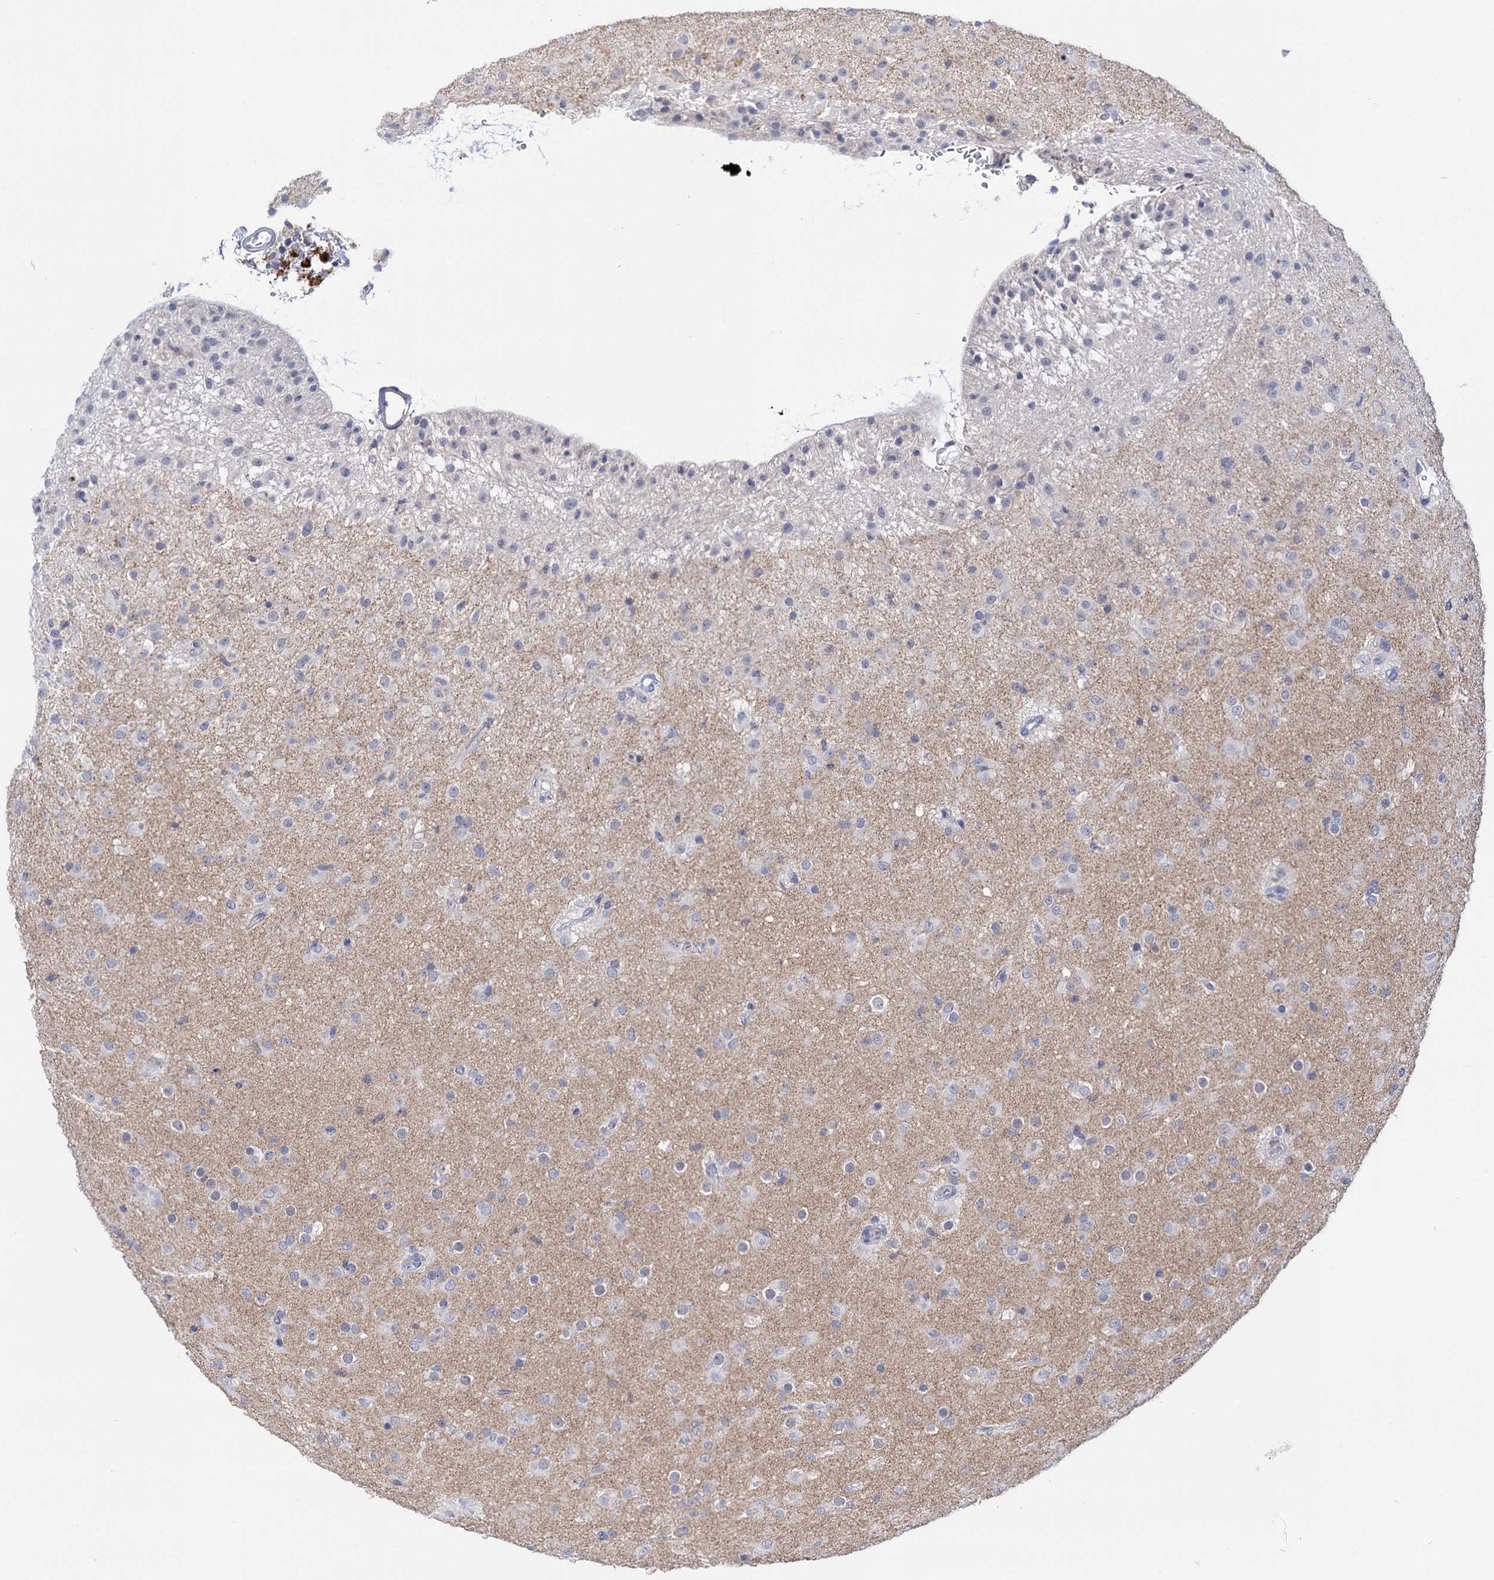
{"staining": {"intensity": "negative", "quantity": "none", "location": "none"}, "tissue": "glioma", "cell_type": "Tumor cells", "image_type": "cancer", "snomed": [{"axis": "morphology", "description": "Glioma, malignant, Low grade"}, {"axis": "topography", "description": "Brain"}], "caption": "DAB immunohistochemical staining of human glioma shows no significant expression in tumor cells. (Stains: DAB IHC with hematoxylin counter stain, Microscopy: brightfield microscopy at high magnification).", "gene": "NEK10", "patient": {"sex": "male", "age": 65}}